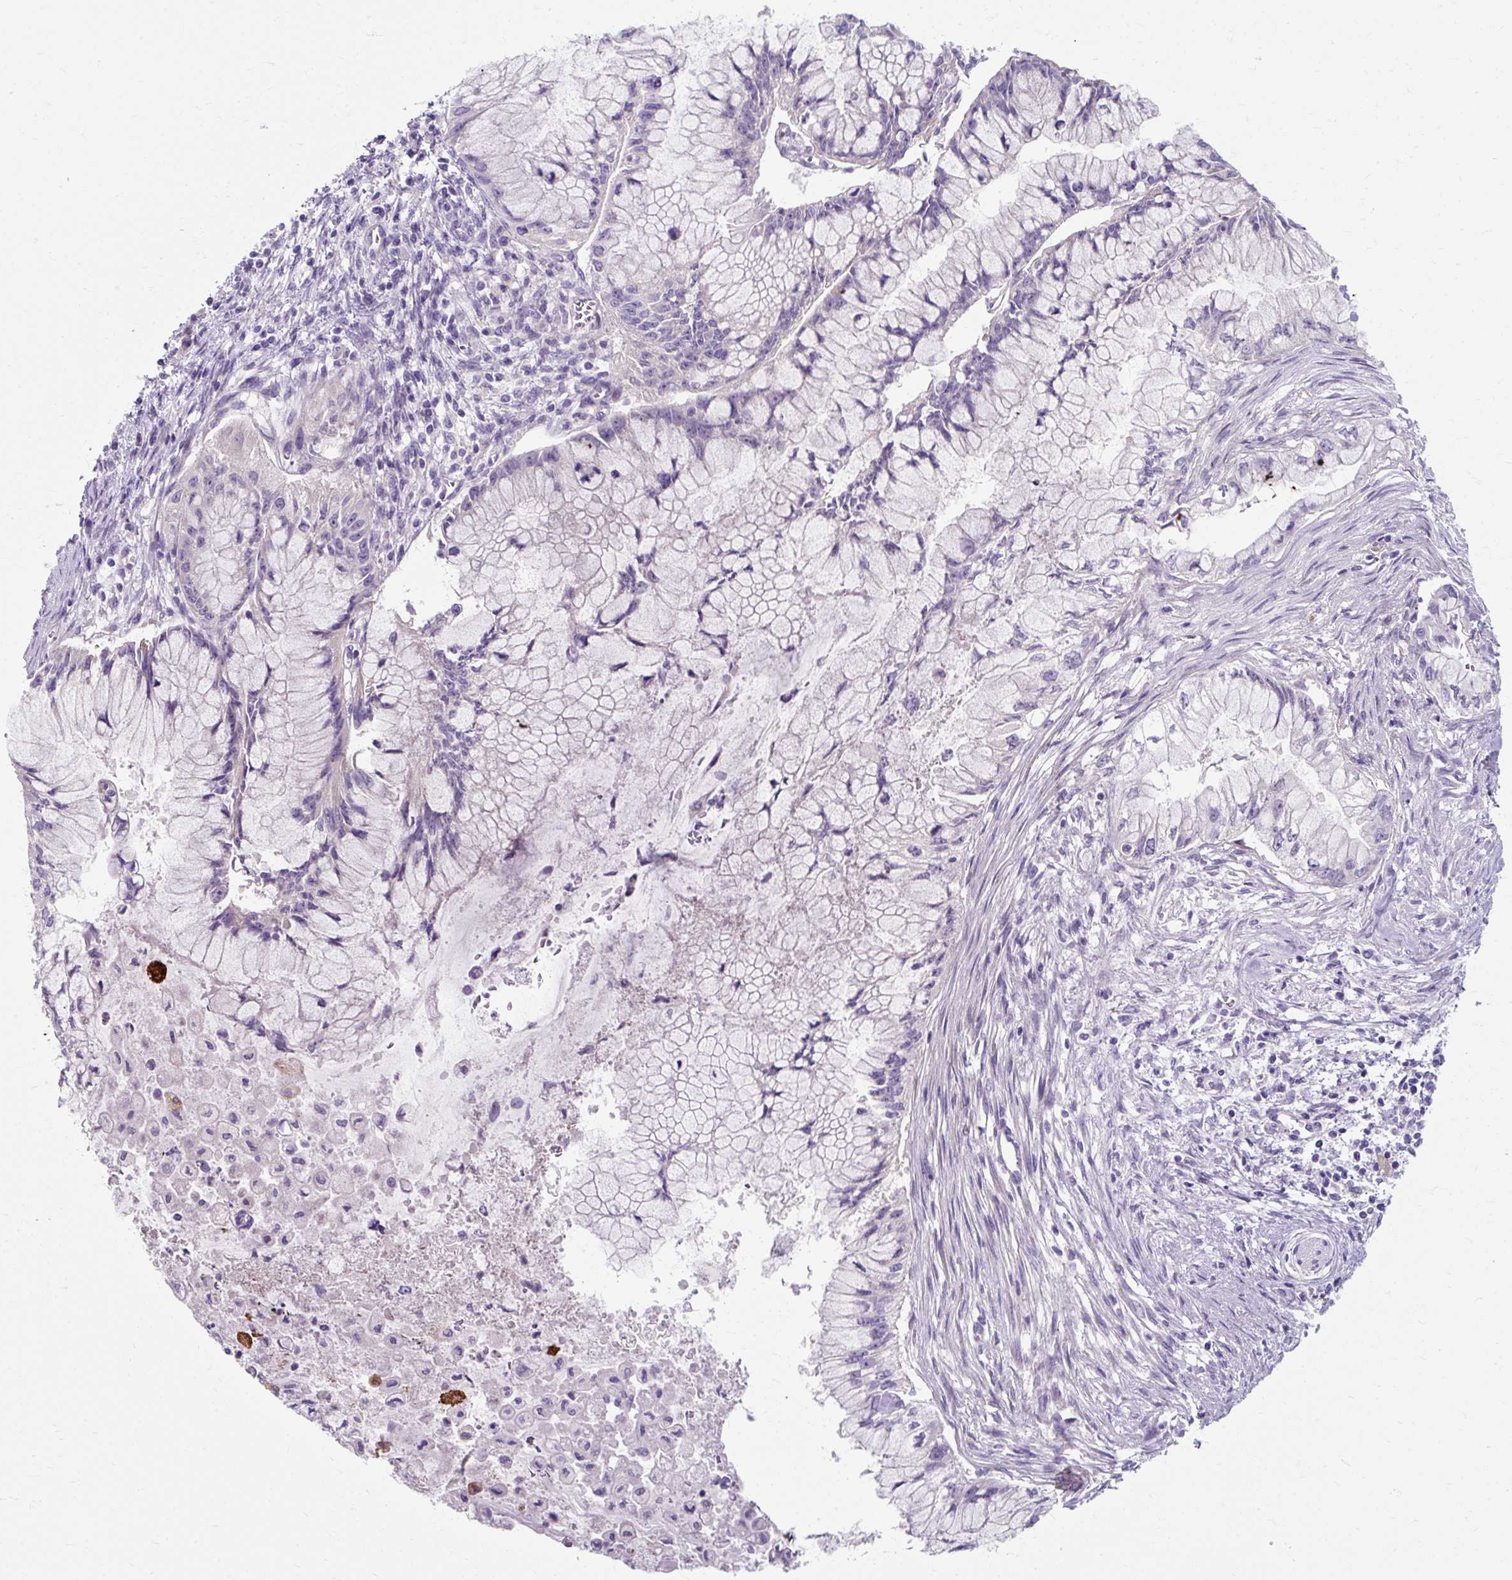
{"staining": {"intensity": "negative", "quantity": "none", "location": "none"}, "tissue": "pancreatic cancer", "cell_type": "Tumor cells", "image_type": "cancer", "snomed": [{"axis": "morphology", "description": "Adenocarcinoma, NOS"}, {"axis": "topography", "description": "Pancreas"}], "caption": "Immunohistochemistry micrograph of human adenocarcinoma (pancreatic) stained for a protein (brown), which exhibits no positivity in tumor cells.", "gene": "ZNF555", "patient": {"sex": "male", "age": 48}}